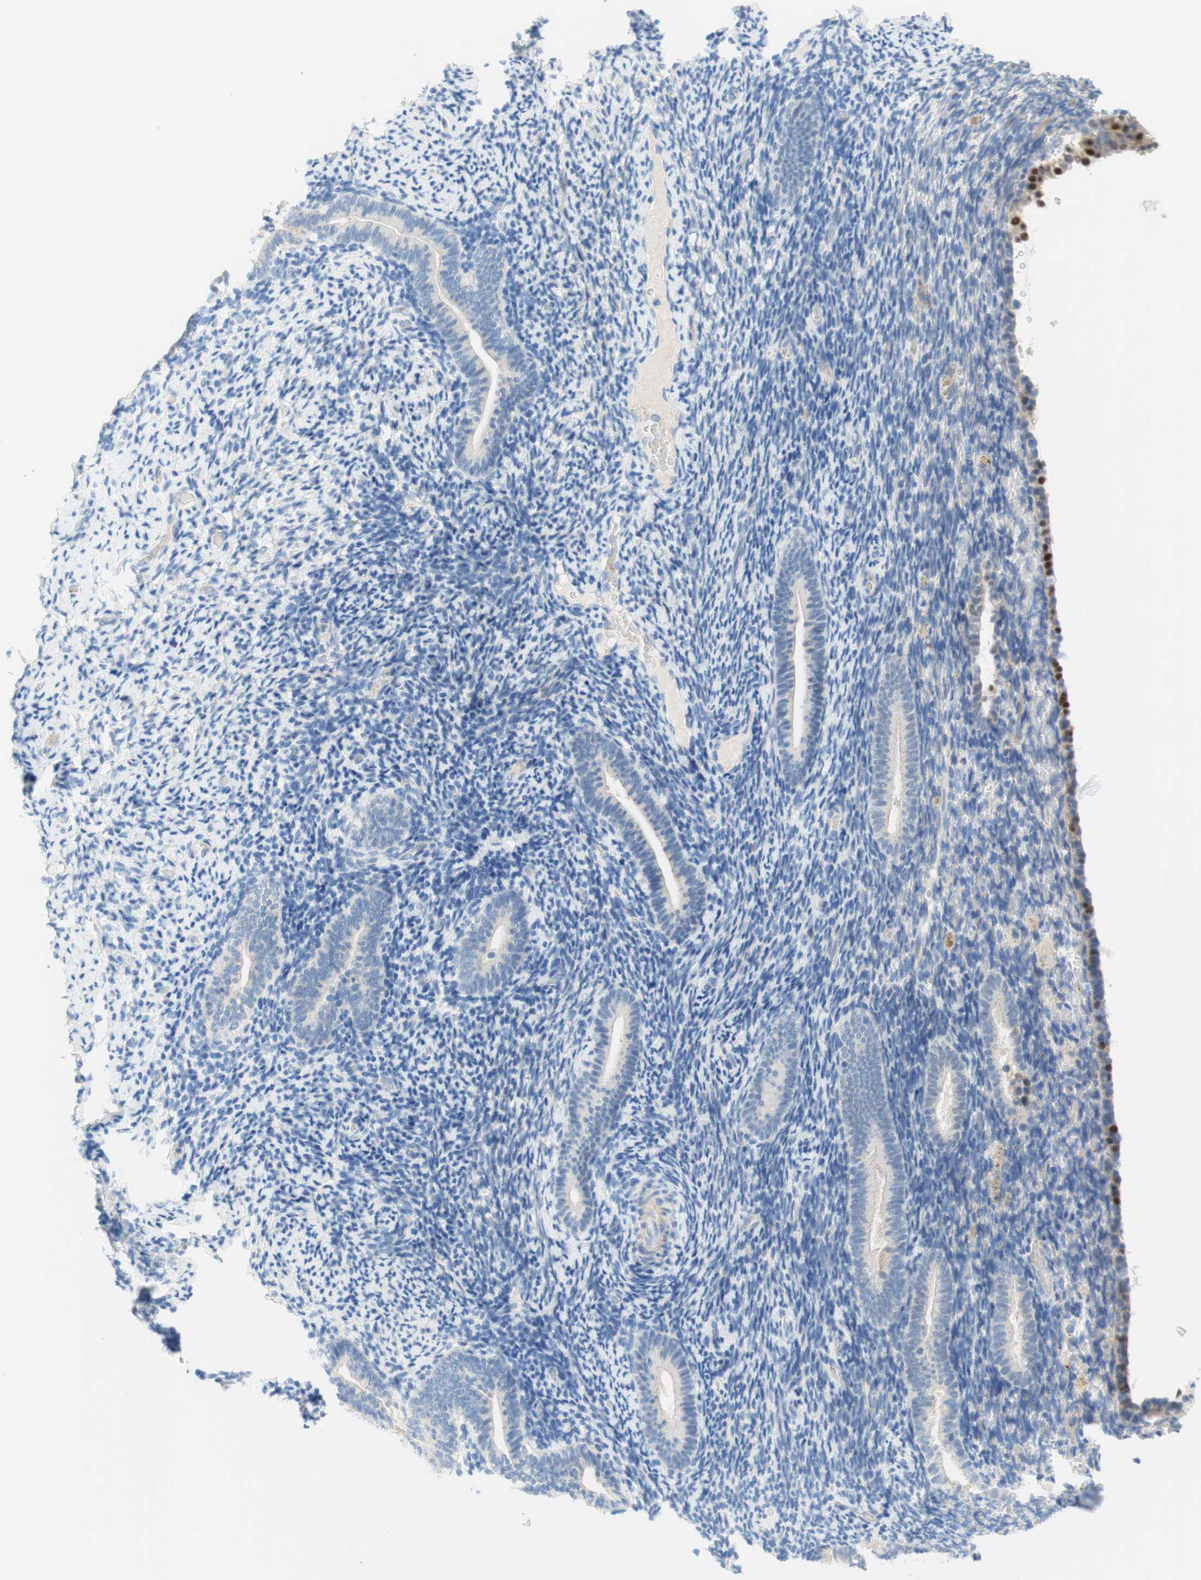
{"staining": {"intensity": "negative", "quantity": "none", "location": "none"}, "tissue": "endometrium", "cell_type": "Cells in endometrial stroma", "image_type": "normal", "snomed": [{"axis": "morphology", "description": "Normal tissue, NOS"}, {"axis": "topography", "description": "Endometrium"}], "caption": "Immunohistochemical staining of benign human endometrium reveals no significant expression in cells in endometrial stroma.", "gene": "ENTREP2", "patient": {"sex": "female", "age": 51}}